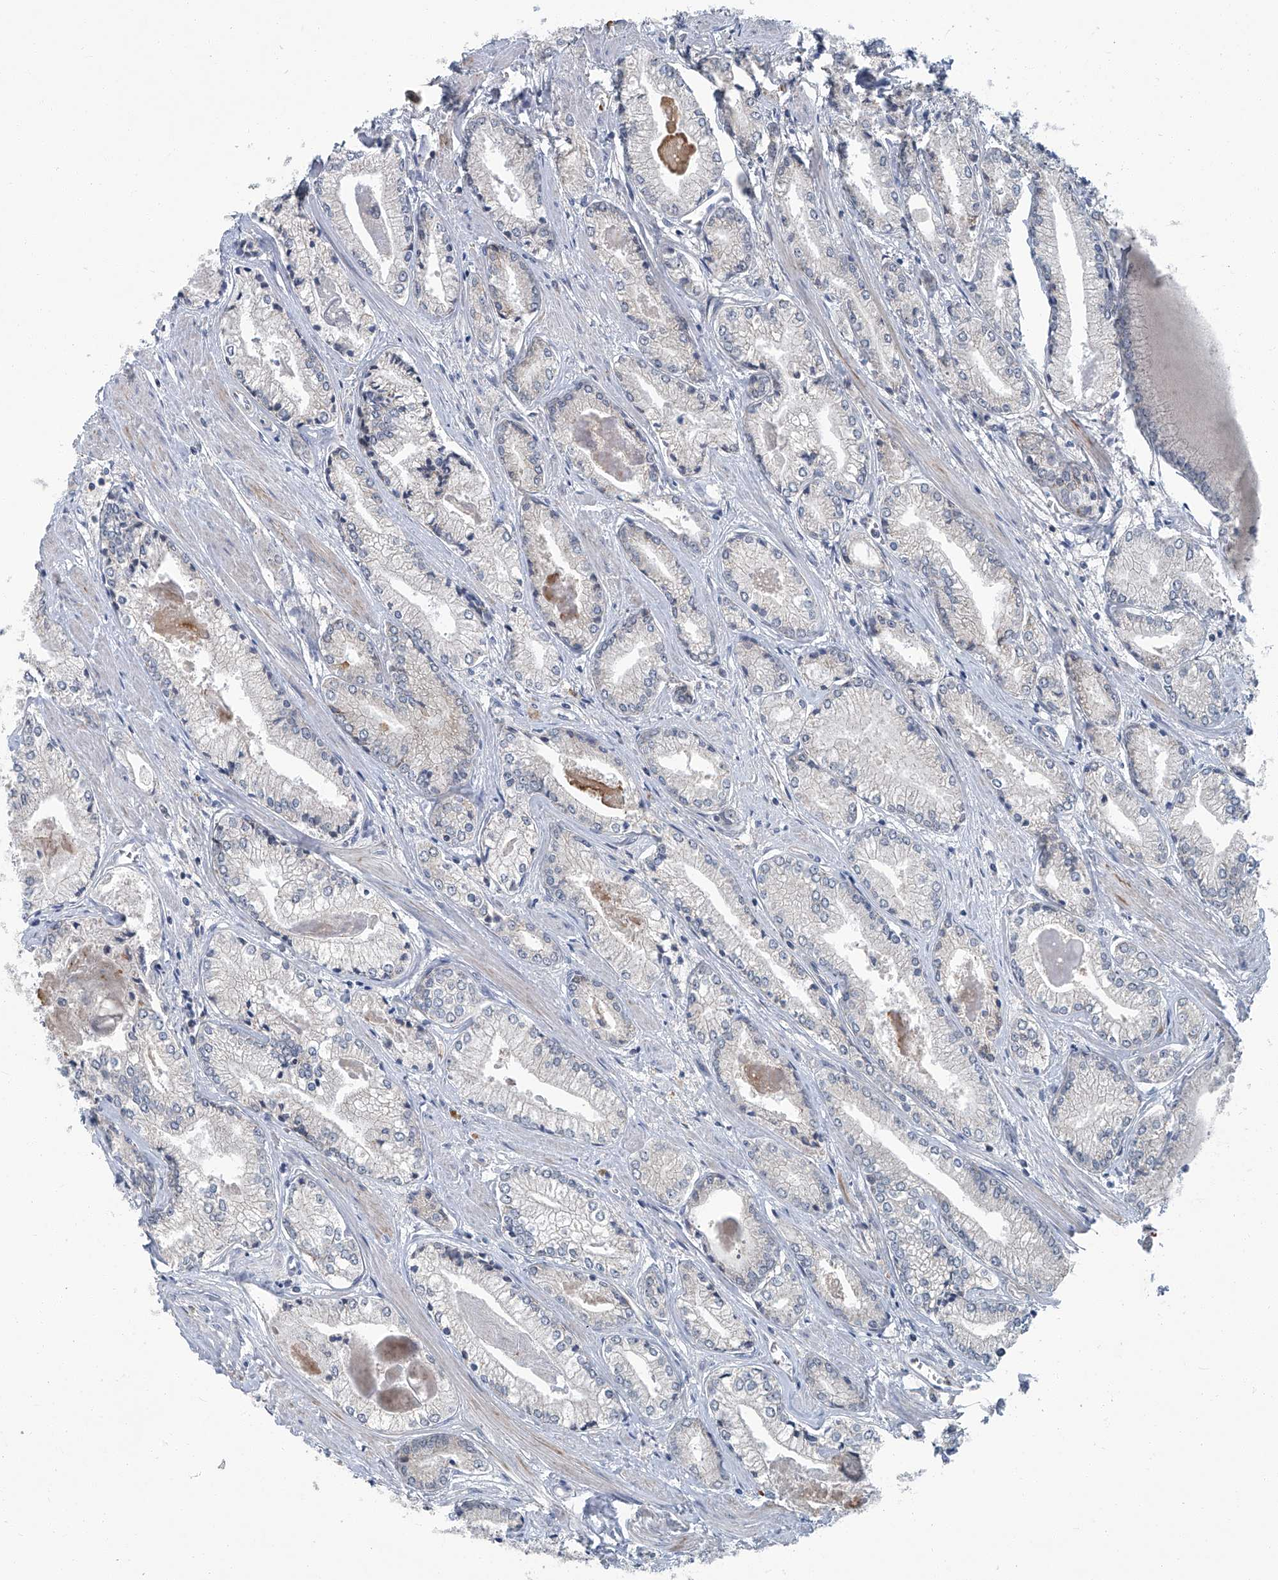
{"staining": {"intensity": "negative", "quantity": "none", "location": "none"}, "tissue": "prostate cancer", "cell_type": "Tumor cells", "image_type": "cancer", "snomed": [{"axis": "morphology", "description": "Adenocarcinoma, Low grade"}, {"axis": "topography", "description": "Prostate"}], "caption": "High magnification brightfield microscopy of prostate cancer stained with DAB (3,3'-diaminobenzidine) (brown) and counterstained with hematoxylin (blue): tumor cells show no significant staining. (Brightfield microscopy of DAB IHC at high magnification).", "gene": "AKNAD1", "patient": {"sex": "male", "age": 60}}